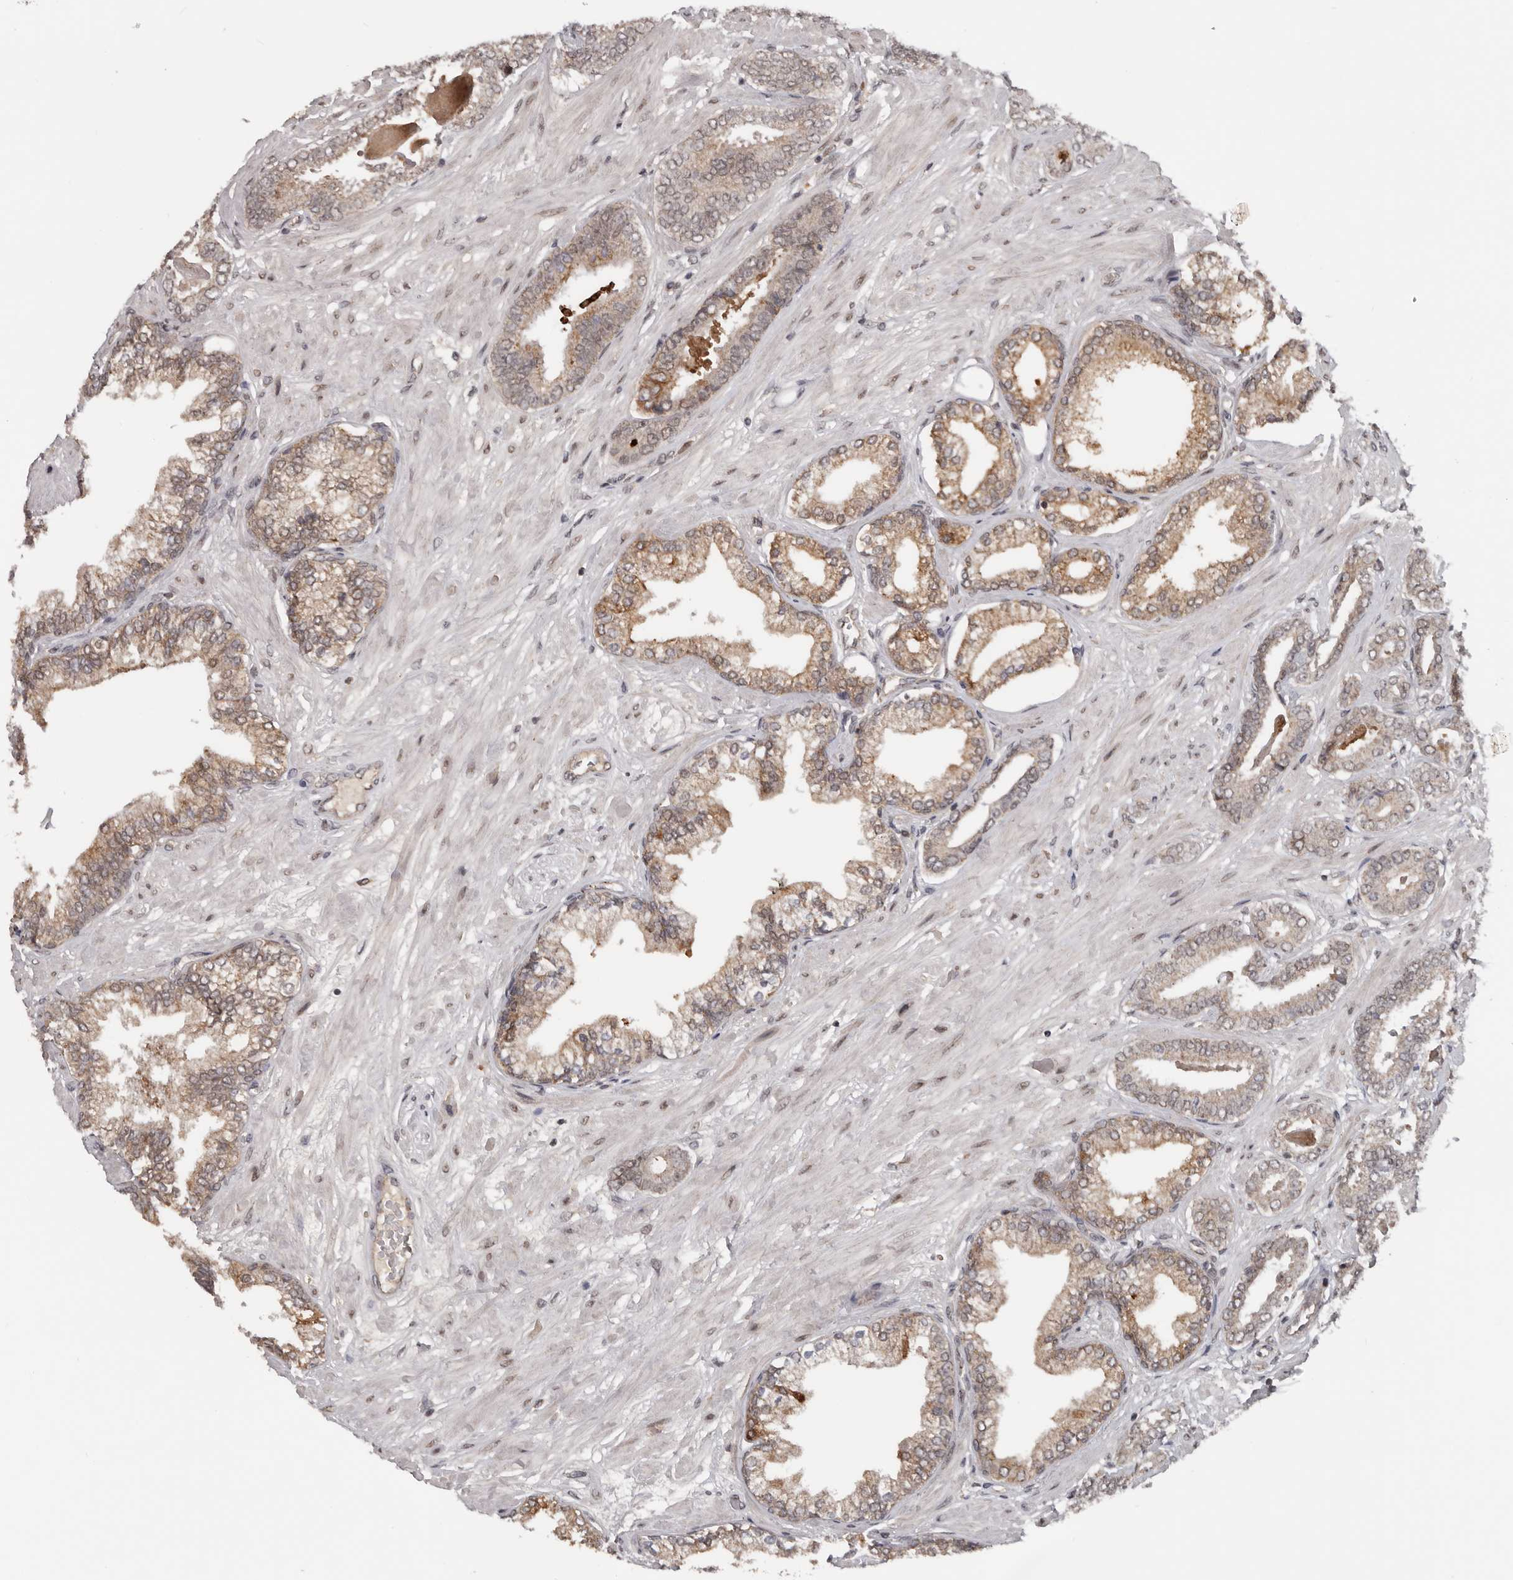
{"staining": {"intensity": "moderate", "quantity": ">75%", "location": "cytoplasmic/membranous,nuclear"}, "tissue": "prostate cancer", "cell_type": "Tumor cells", "image_type": "cancer", "snomed": [{"axis": "morphology", "description": "Adenocarcinoma, Low grade"}, {"axis": "topography", "description": "Prostate"}], "caption": "About >75% of tumor cells in prostate cancer show moderate cytoplasmic/membranous and nuclear protein positivity as visualized by brown immunohistochemical staining.", "gene": "MOGAT2", "patient": {"sex": "male", "age": 71}}